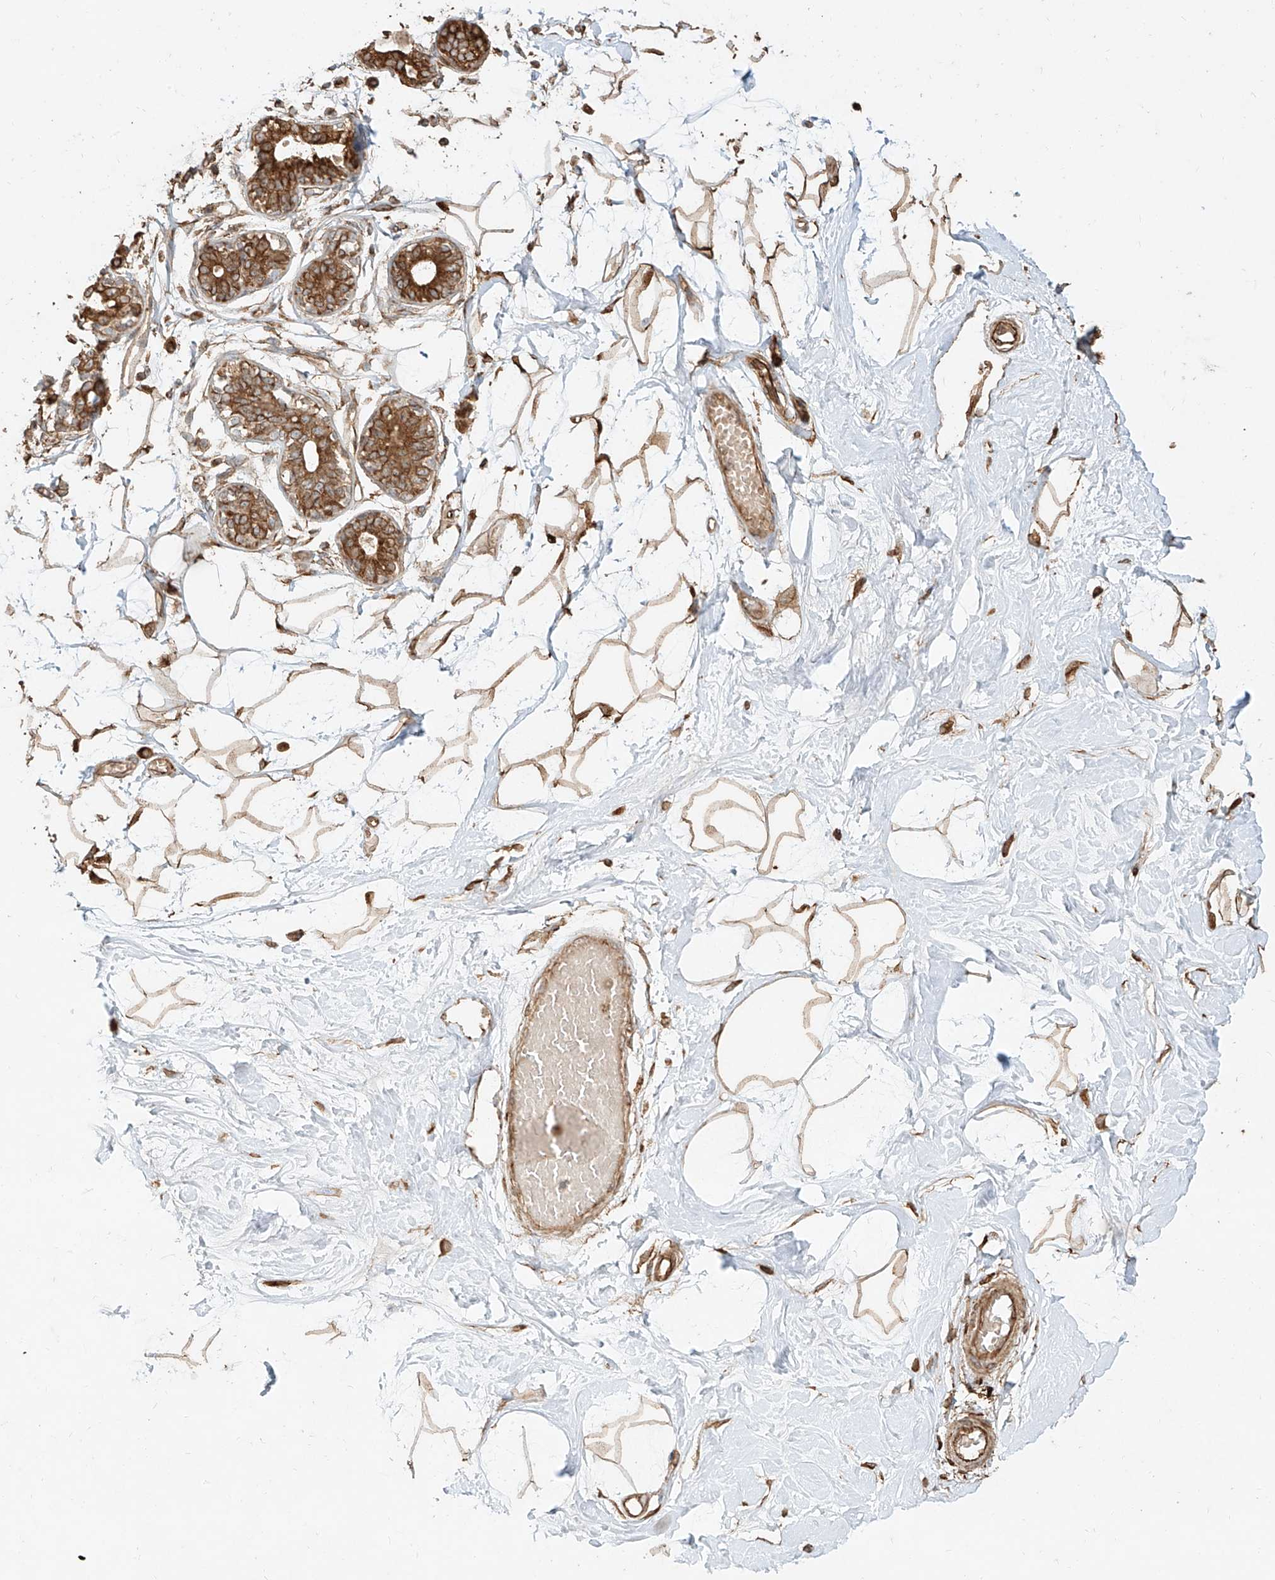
{"staining": {"intensity": "weak", "quantity": "25%-75%", "location": "cytoplasmic/membranous"}, "tissue": "breast", "cell_type": "Adipocytes", "image_type": "normal", "snomed": [{"axis": "morphology", "description": "Normal tissue, NOS"}, {"axis": "topography", "description": "Breast"}], "caption": "A brown stain labels weak cytoplasmic/membranous staining of a protein in adipocytes of normal breast.", "gene": "EFNB1", "patient": {"sex": "female", "age": 45}}